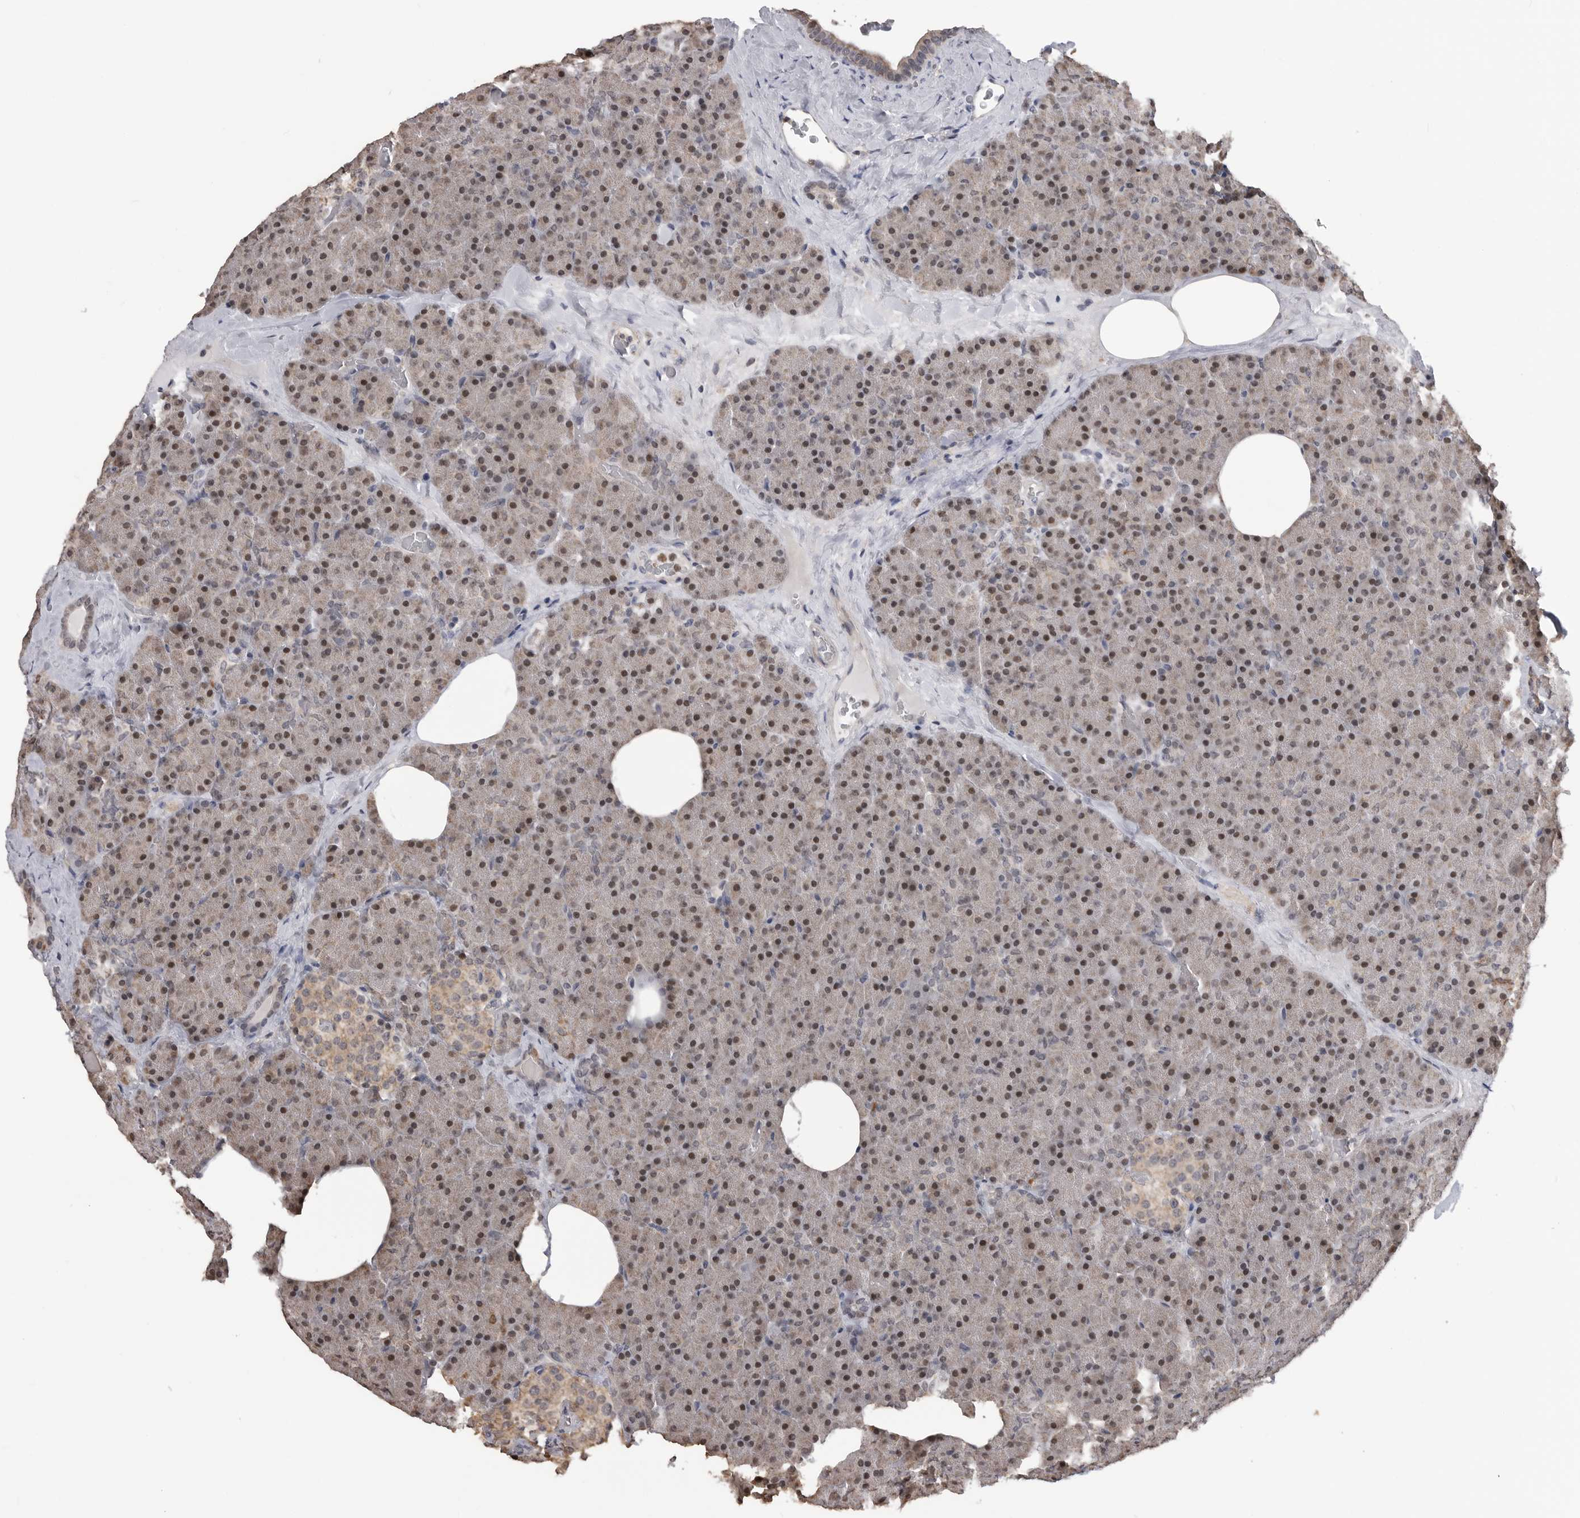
{"staining": {"intensity": "strong", "quantity": ">75%", "location": "nuclear"}, "tissue": "pancreas", "cell_type": "Exocrine glandular cells", "image_type": "normal", "snomed": [{"axis": "morphology", "description": "Normal tissue, NOS"}, {"axis": "morphology", "description": "Carcinoid, malignant, NOS"}, {"axis": "topography", "description": "Pancreas"}], "caption": "There is high levels of strong nuclear staining in exocrine glandular cells of unremarkable pancreas, as demonstrated by immunohistochemical staining (brown color).", "gene": "SMARCC1", "patient": {"sex": "female", "age": 35}}